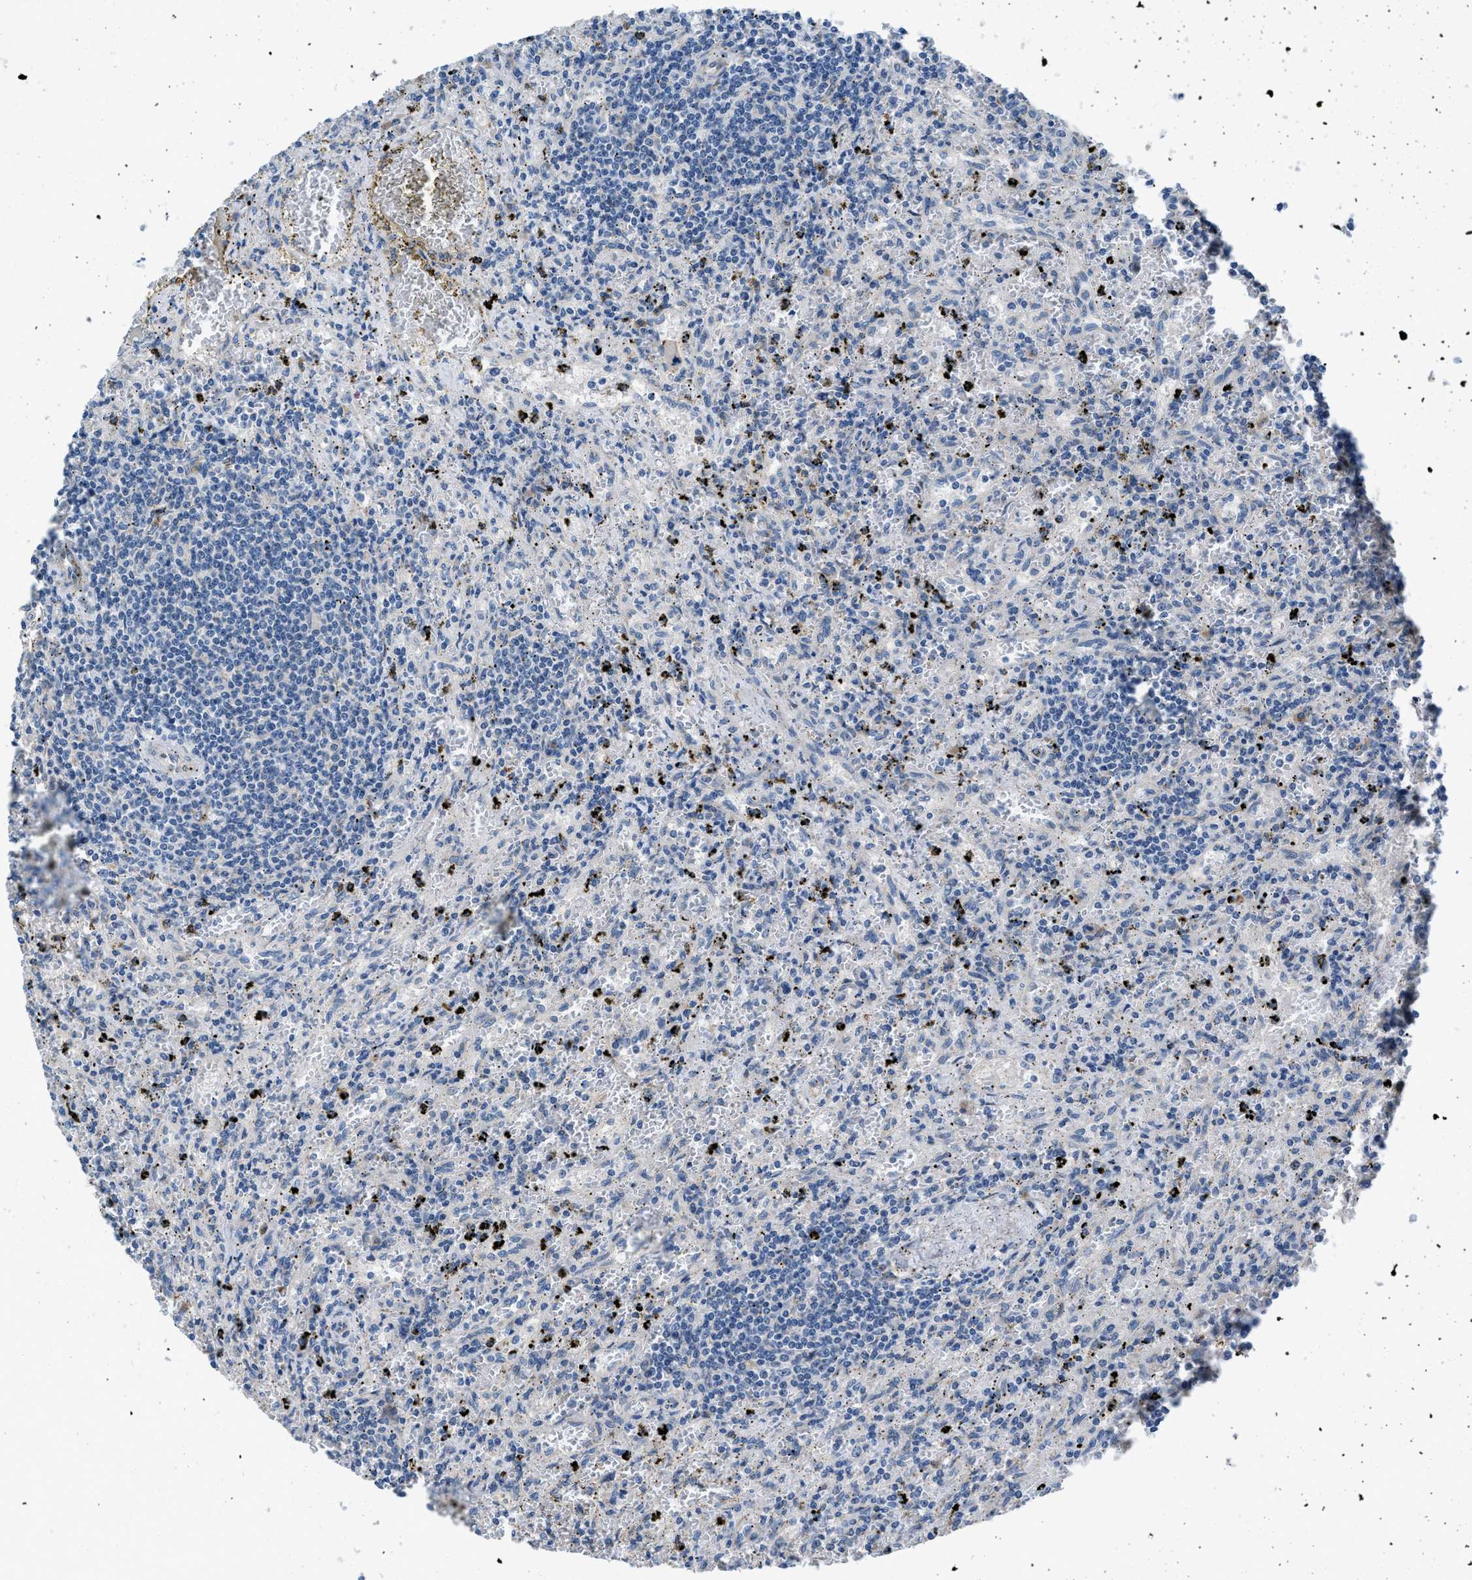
{"staining": {"intensity": "negative", "quantity": "none", "location": "none"}, "tissue": "lymphoma", "cell_type": "Tumor cells", "image_type": "cancer", "snomed": [{"axis": "morphology", "description": "Malignant lymphoma, non-Hodgkin's type, Low grade"}, {"axis": "topography", "description": "Spleen"}], "caption": "Immunohistochemistry (IHC) image of human low-grade malignant lymphoma, non-Hodgkin's type stained for a protein (brown), which reveals no positivity in tumor cells. (Brightfield microscopy of DAB IHC at high magnification).", "gene": "GGCX", "patient": {"sex": "male", "age": 76}}